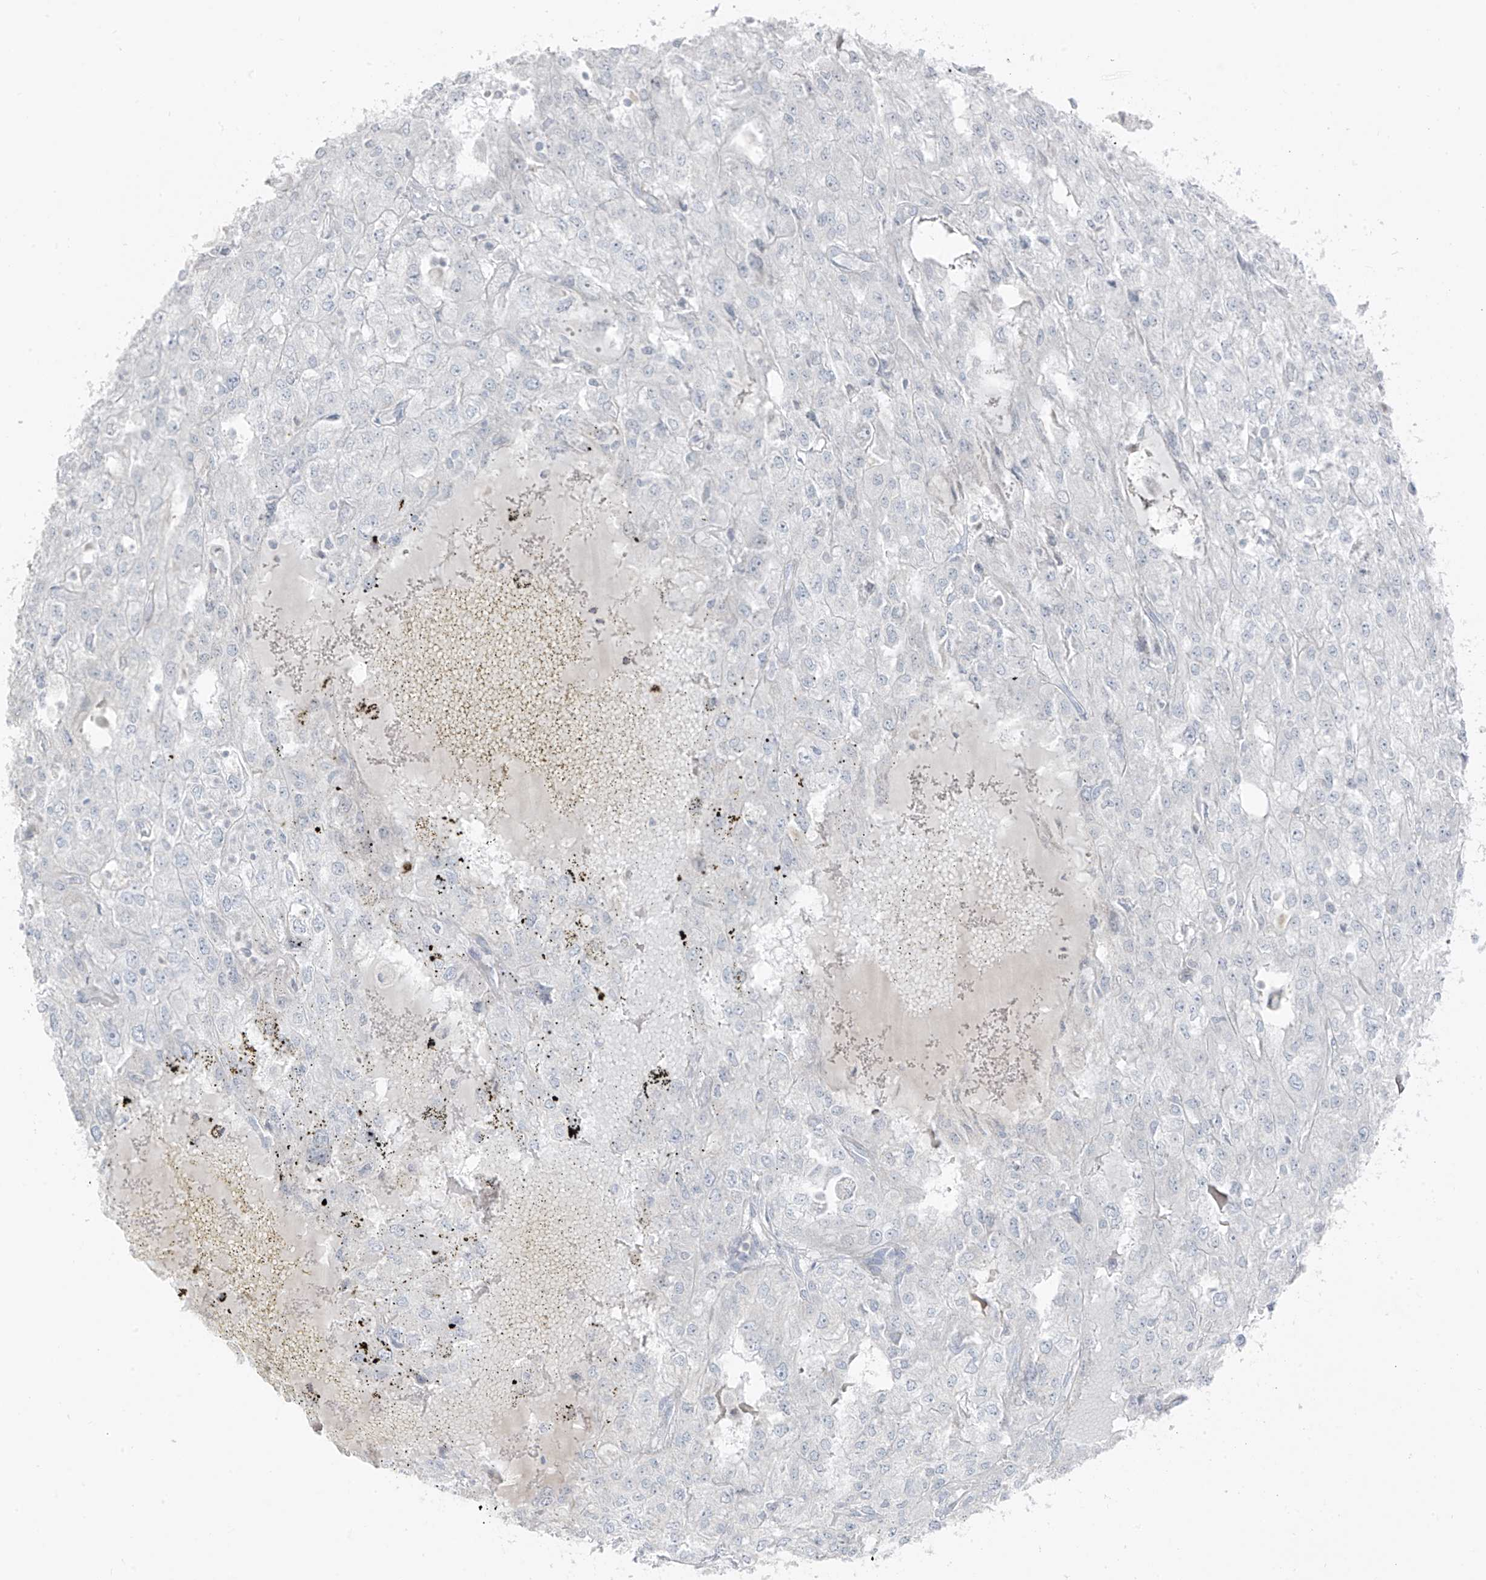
{"staining": {"intensity": "negative", "quantity": "none", "location": "none"}, "tissue": "renal cancer", "cell_type": "Tumor cells", "image_type": "cancer", "snomed": [{"axis": "morphology", "description": "Adenocarcinoma, NOS"}, {"axis": "topography", "description": "Kidney"}], "caption": "High magnification brightfield microscopy of renal adenocarcinoma stained with DAB (3,3'-diaminobenzidine) (brown) and counterstained with hematoxylin (blue): tumor cells show no significant positivity. (DAB immunohistochemistry (IHC) with hematoxylin counter stain).", "gene": "PRDM6", "patient": {"sex": "female", "age": 54}}